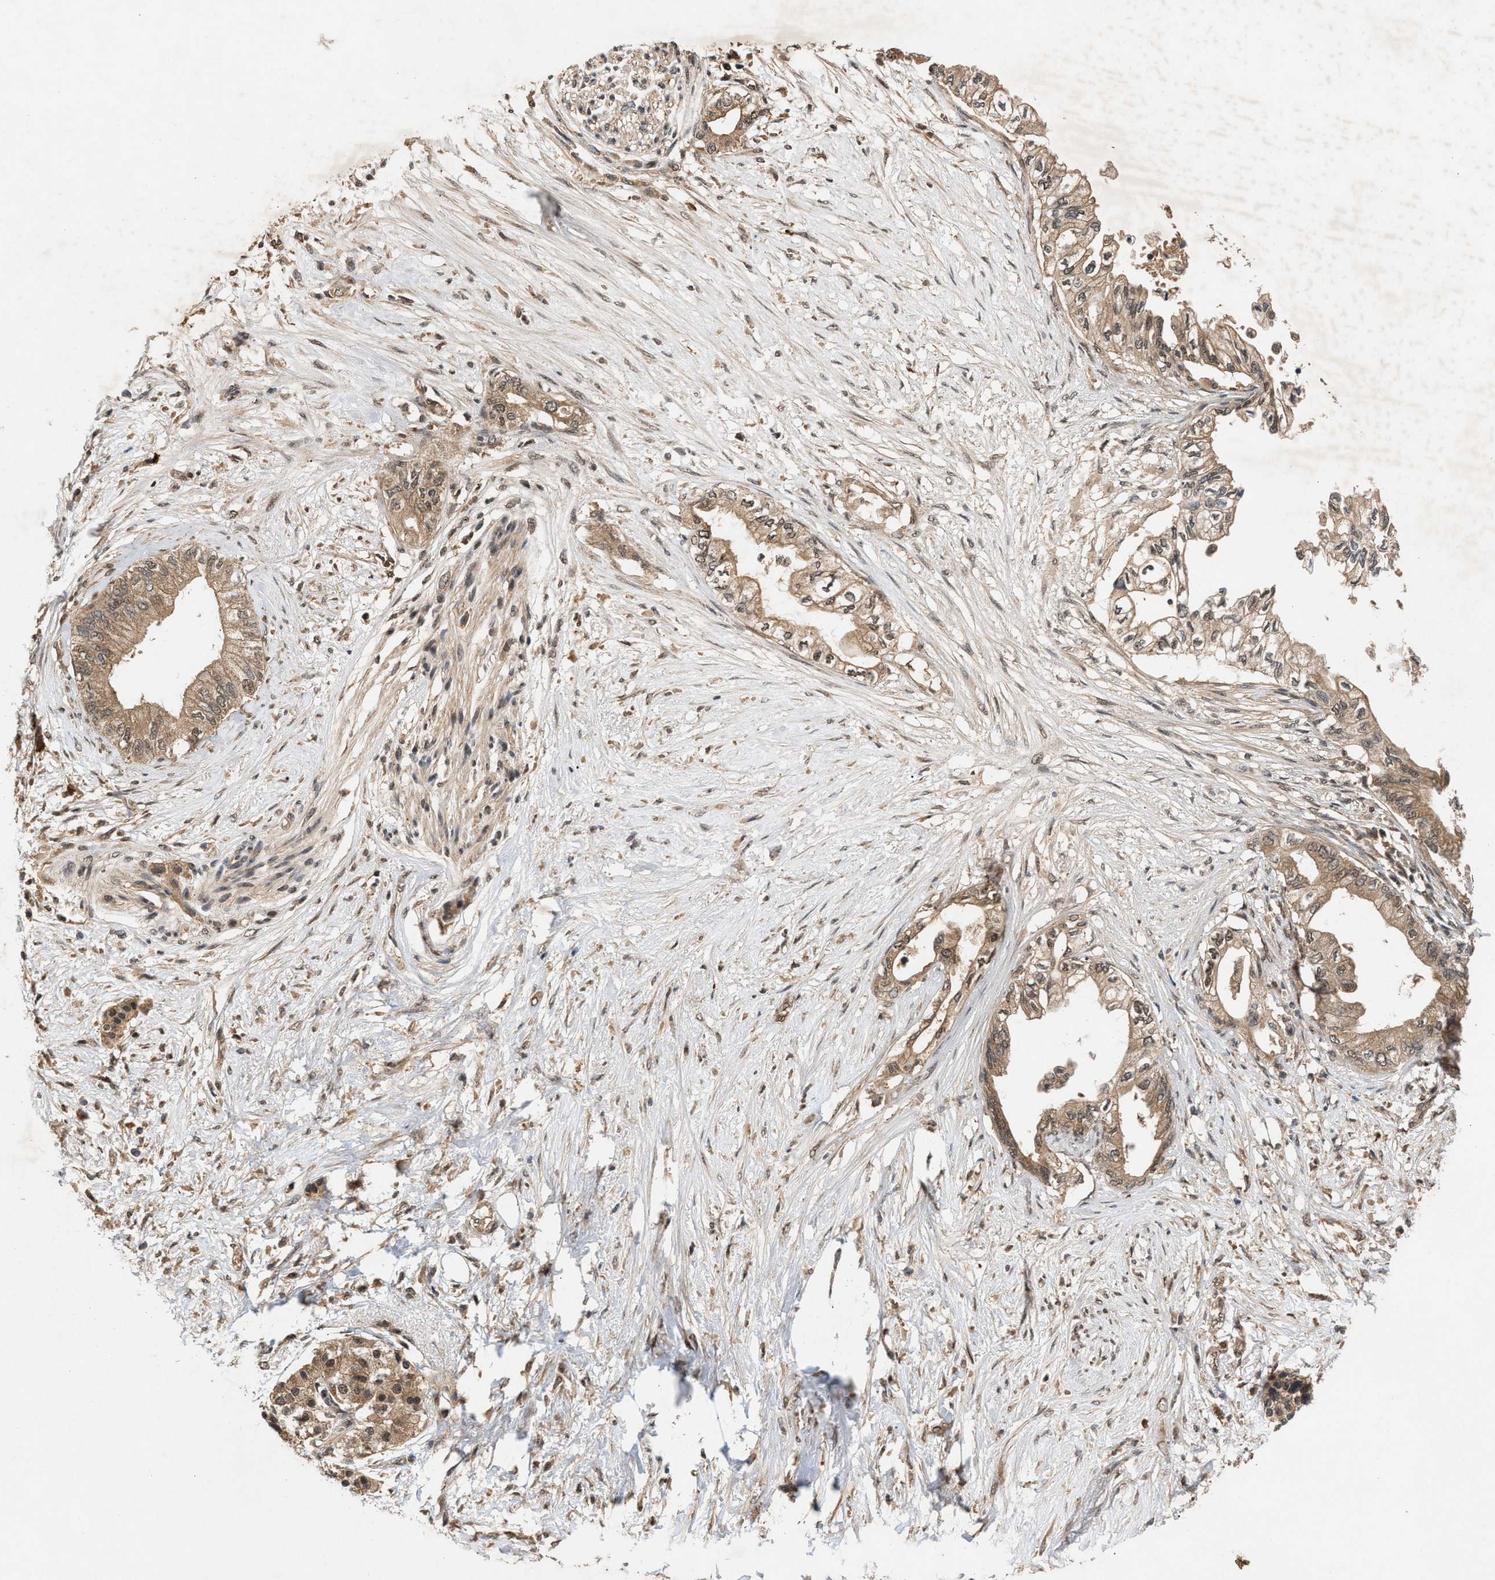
{"staining": {"intensity": "weak", "quantity": ">75%", "location": "cytoplasmic/membranous,nuclear"}, "tissue": "pancreatic cancer", "cell_type": "Tumor cells", "image_type": "cancer", "snomed": [{"axis": "morphology", "description": "Normal tissue, NOS"}, {"axis": "morphology", "description": "Adenocarcinoma, NOS"}, {"axis": "topography", "description": "Pancreas"}, {"axis": "topography", "description": "Duodenum"}], "caption": "Pancreatic adenocarcinoma stained for a protein (brown) reveals weak cytoplasmic/membranous and nuclear positive staining in approximately >75% of tumor cells.", "gene": "RUSC2", "patient": {"sex": "female", "age": 60}}